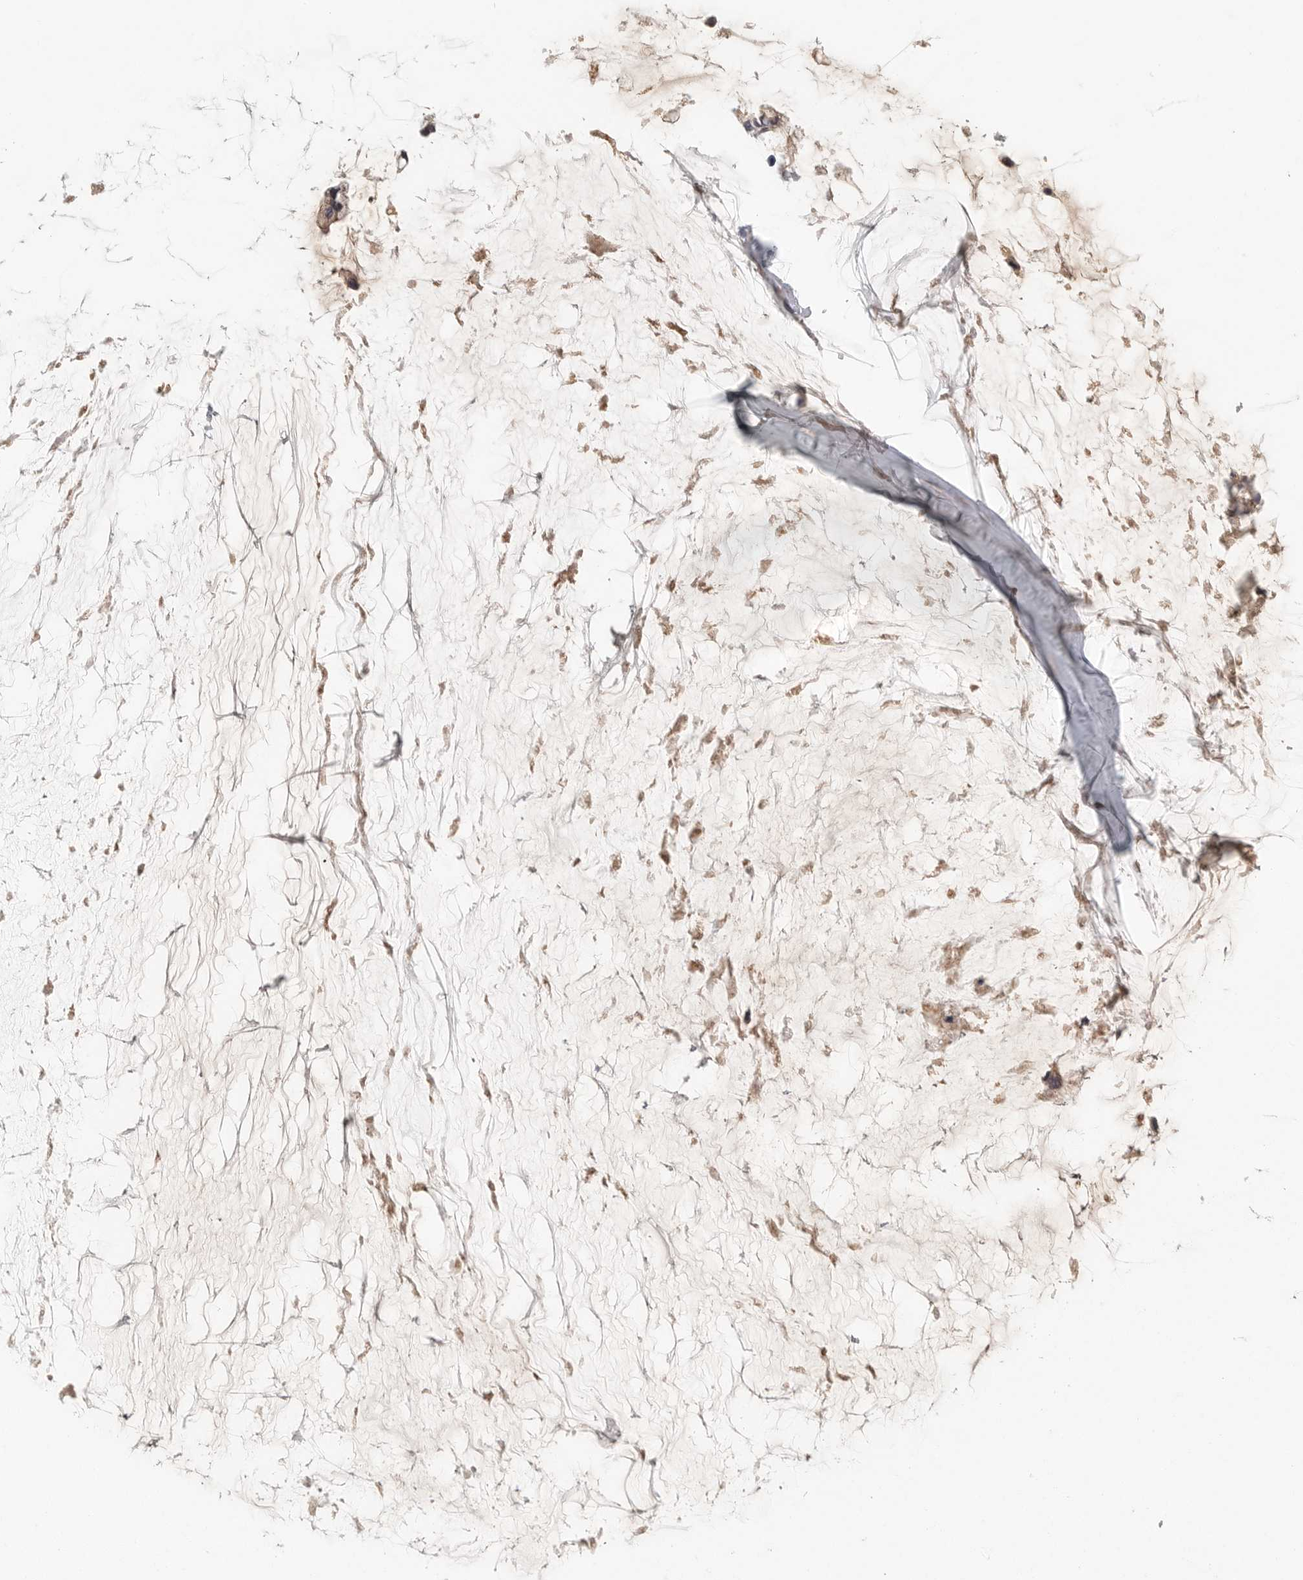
{"staining": {"intensity": "weak", "quantity": "<25%", "location": "cytoplasmic/membranous"}, "tissue": "ovarian cancer", "cell_type": "Tumor cells", "image_type": "cancer", "snomed": [{"axis": "morphology", "description": "Cystadenocarcinoma, mucinous, NOS"}, {"axis": "topography", "description": "Ovary"}], "caption": "This is an immunohistochemistry (IHC) image of human ovarian cancer. There is no positivity in tumor cells.", "gene": "STAB2", "patient": {"sex": "female", "age": 39}}